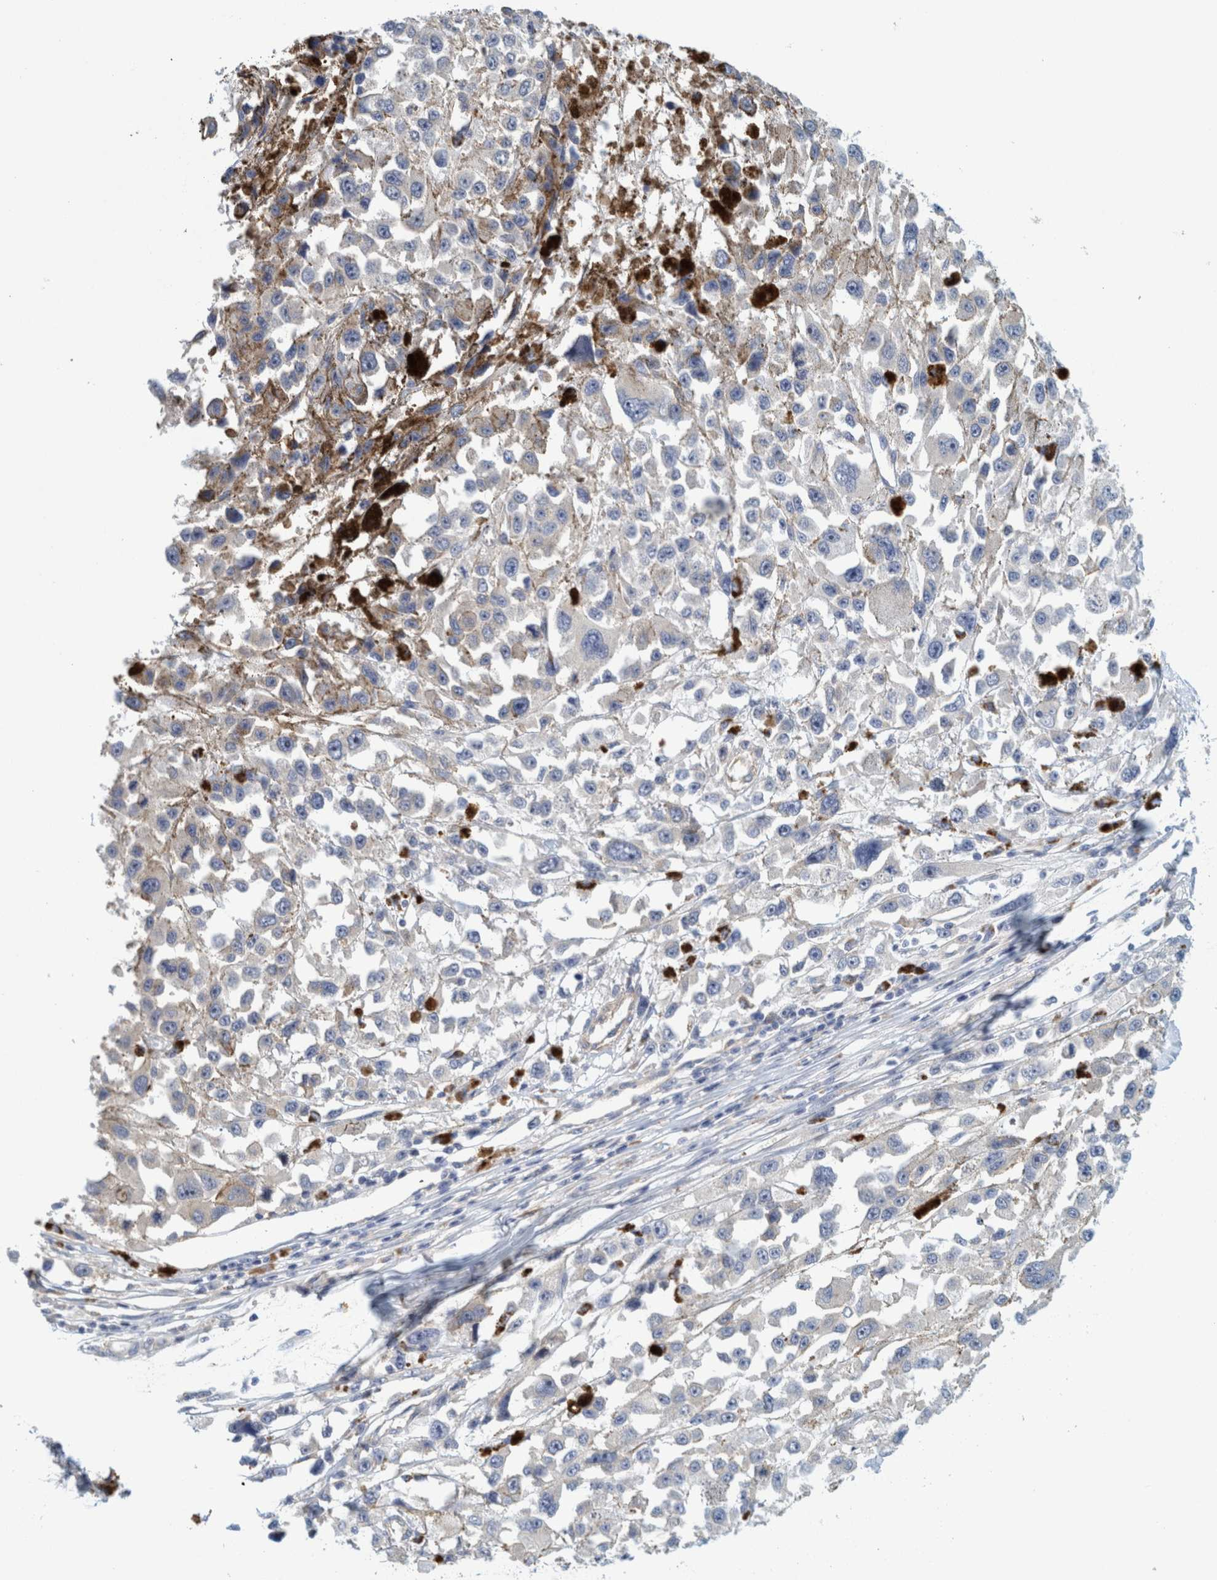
{"staining": {"intensity": "negative", "quantity": "none", "location": "none"}, "tissue": "melanoma", "cell_type": "Tumor cells", "image_type": "cancer", "snomed": [{"axis": "morphology", "description": "Malignant melanoma, Metastatic site"}, {"axis": "topography", "description": "Lymph node"}], "caption": "A photomicrograph of human malignant melanoma (metastatic site) is negative for staining in tumor cells.", "gene": "ZNF324B", "patient": {"sex": "male", "age": 59}}